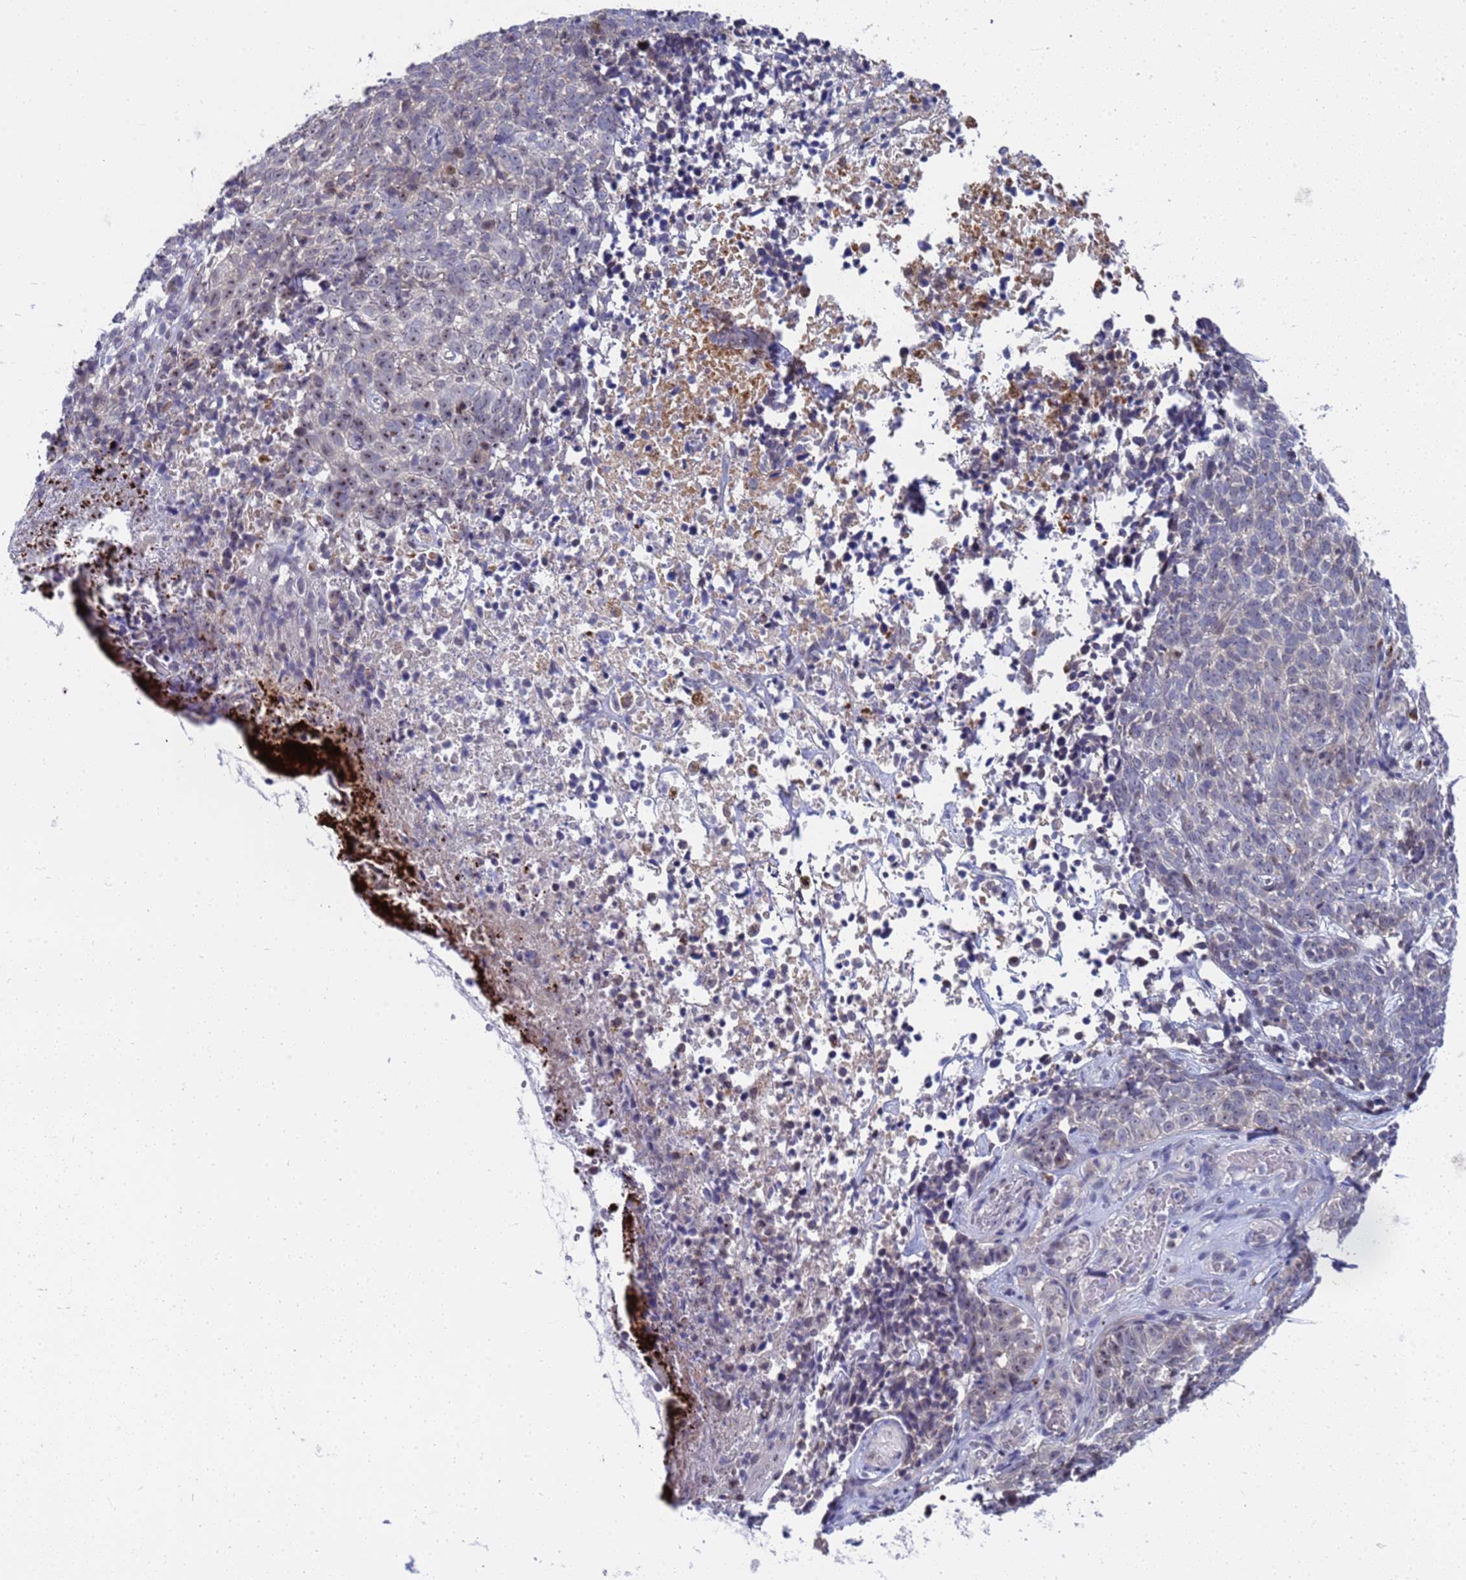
{"staining": {"intensity": "moderate", "quantity": "<25%", "location": "nuclear"}, "tissue": "skin cancer", "cell_type": "Tumor cells", "image_type": "cancer", "snomed": [{"axis": "morphology", "description": "Basal cell carcinoma"}, {"axis": "topography", "description": "Skin"}], "caption": "The image displays immunohistochemical staining of skin cancer (basal cell carcinoma). There is moderate nuclear positivity is seen in about <25% of tumor cells.", "gene": "ENOSF1", "patient": {"sex": "female", "age": 84}}